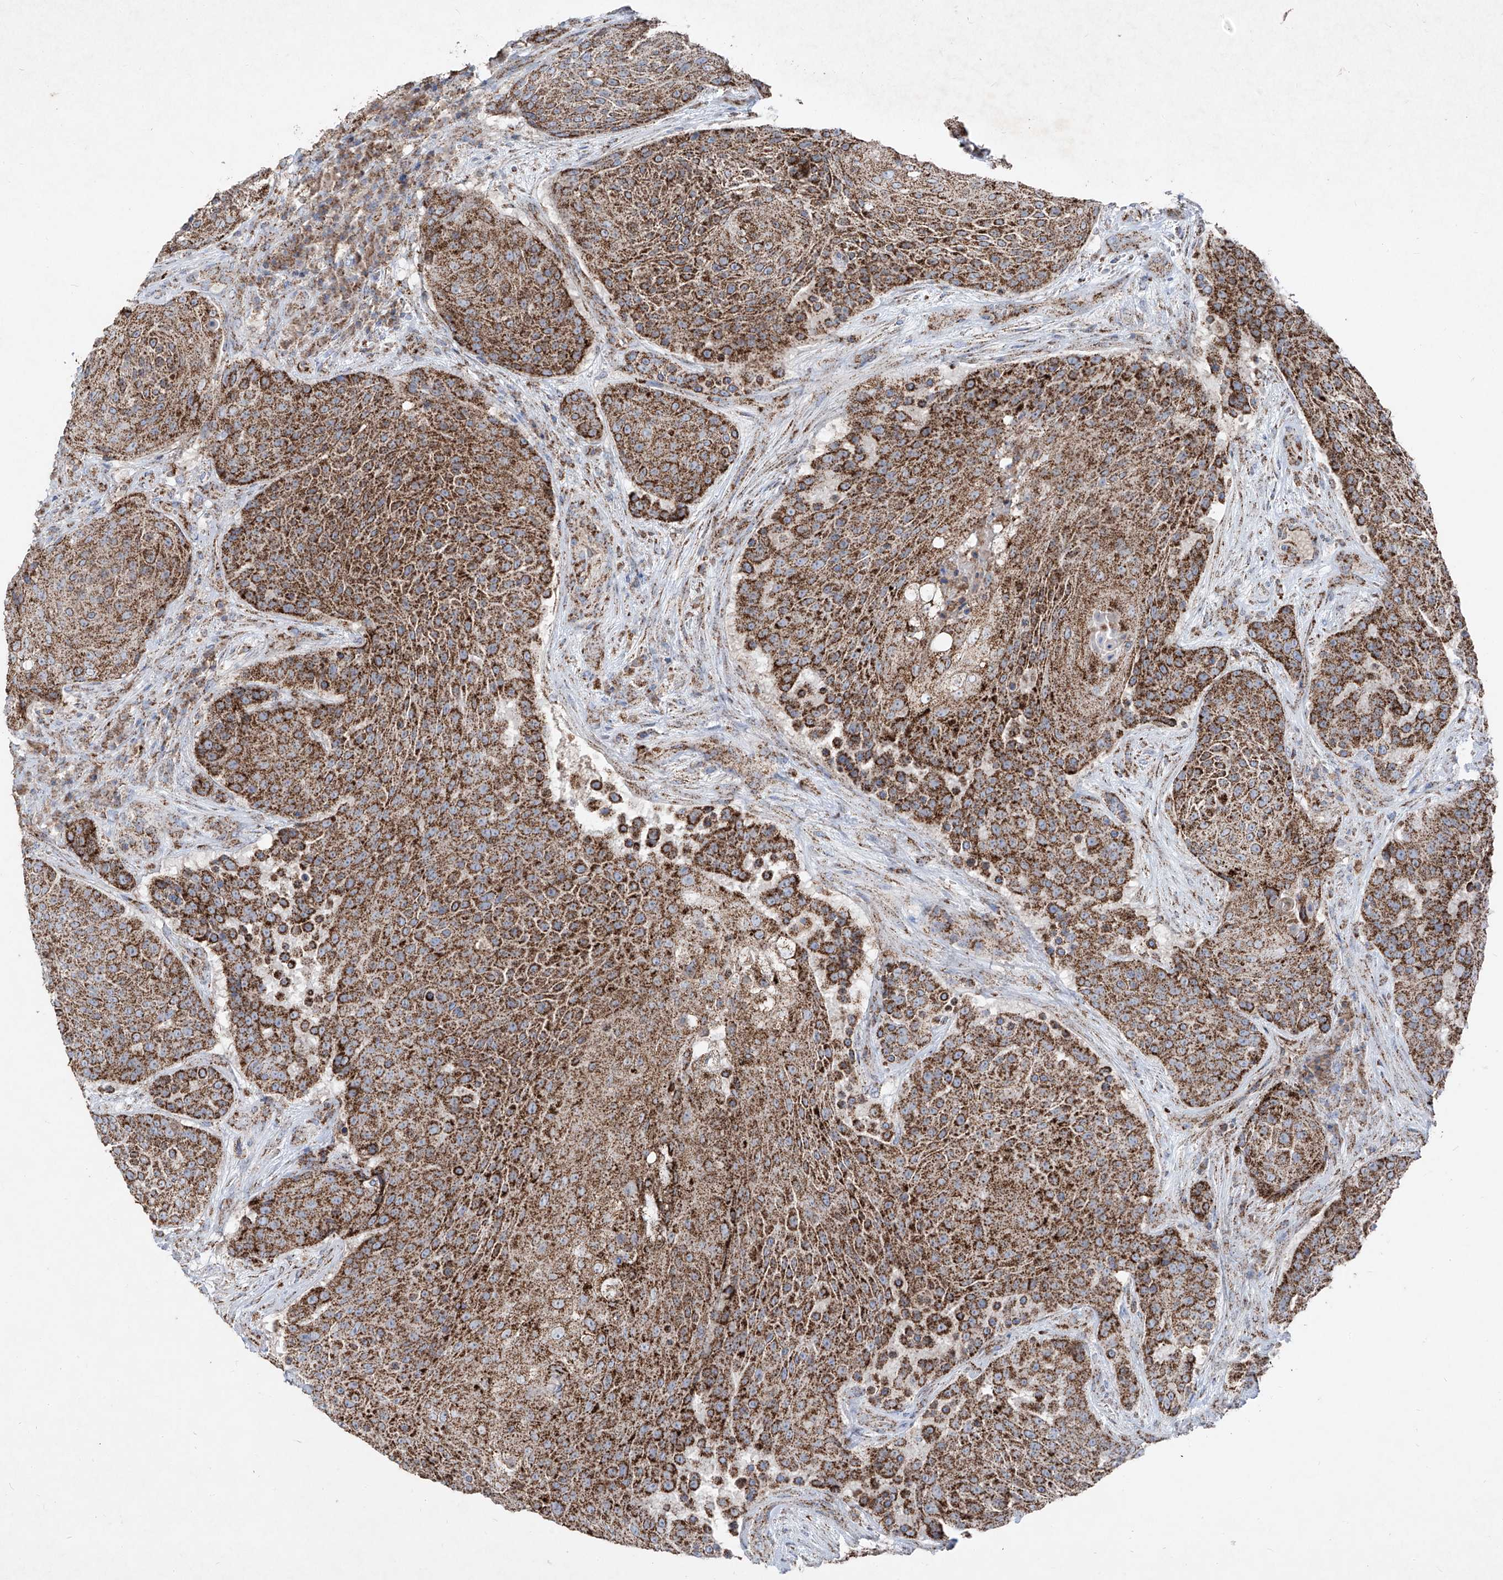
{"staining": {"intensity": "moderate", "quantity": ">75%", "location": "cytoplasmic/membranous"}, "tissue": "urothelial cancer", "cell_type": "Tumor cells", "image_type": "cancer", "snomed": [{"axis": "morphology", "description": "Urothelial carcinoma, High grade"}, {"axis": "topography", "description": "Urinary bladder"}], "caption": "Urothelial cancer stained for a protein (brown) demonstrates moderate cytoplasmic/membranous positive expression in approximately >75% of tumor cells.", "gene": "ABCD3", "patient": {"sex": "female", "age": 63}}